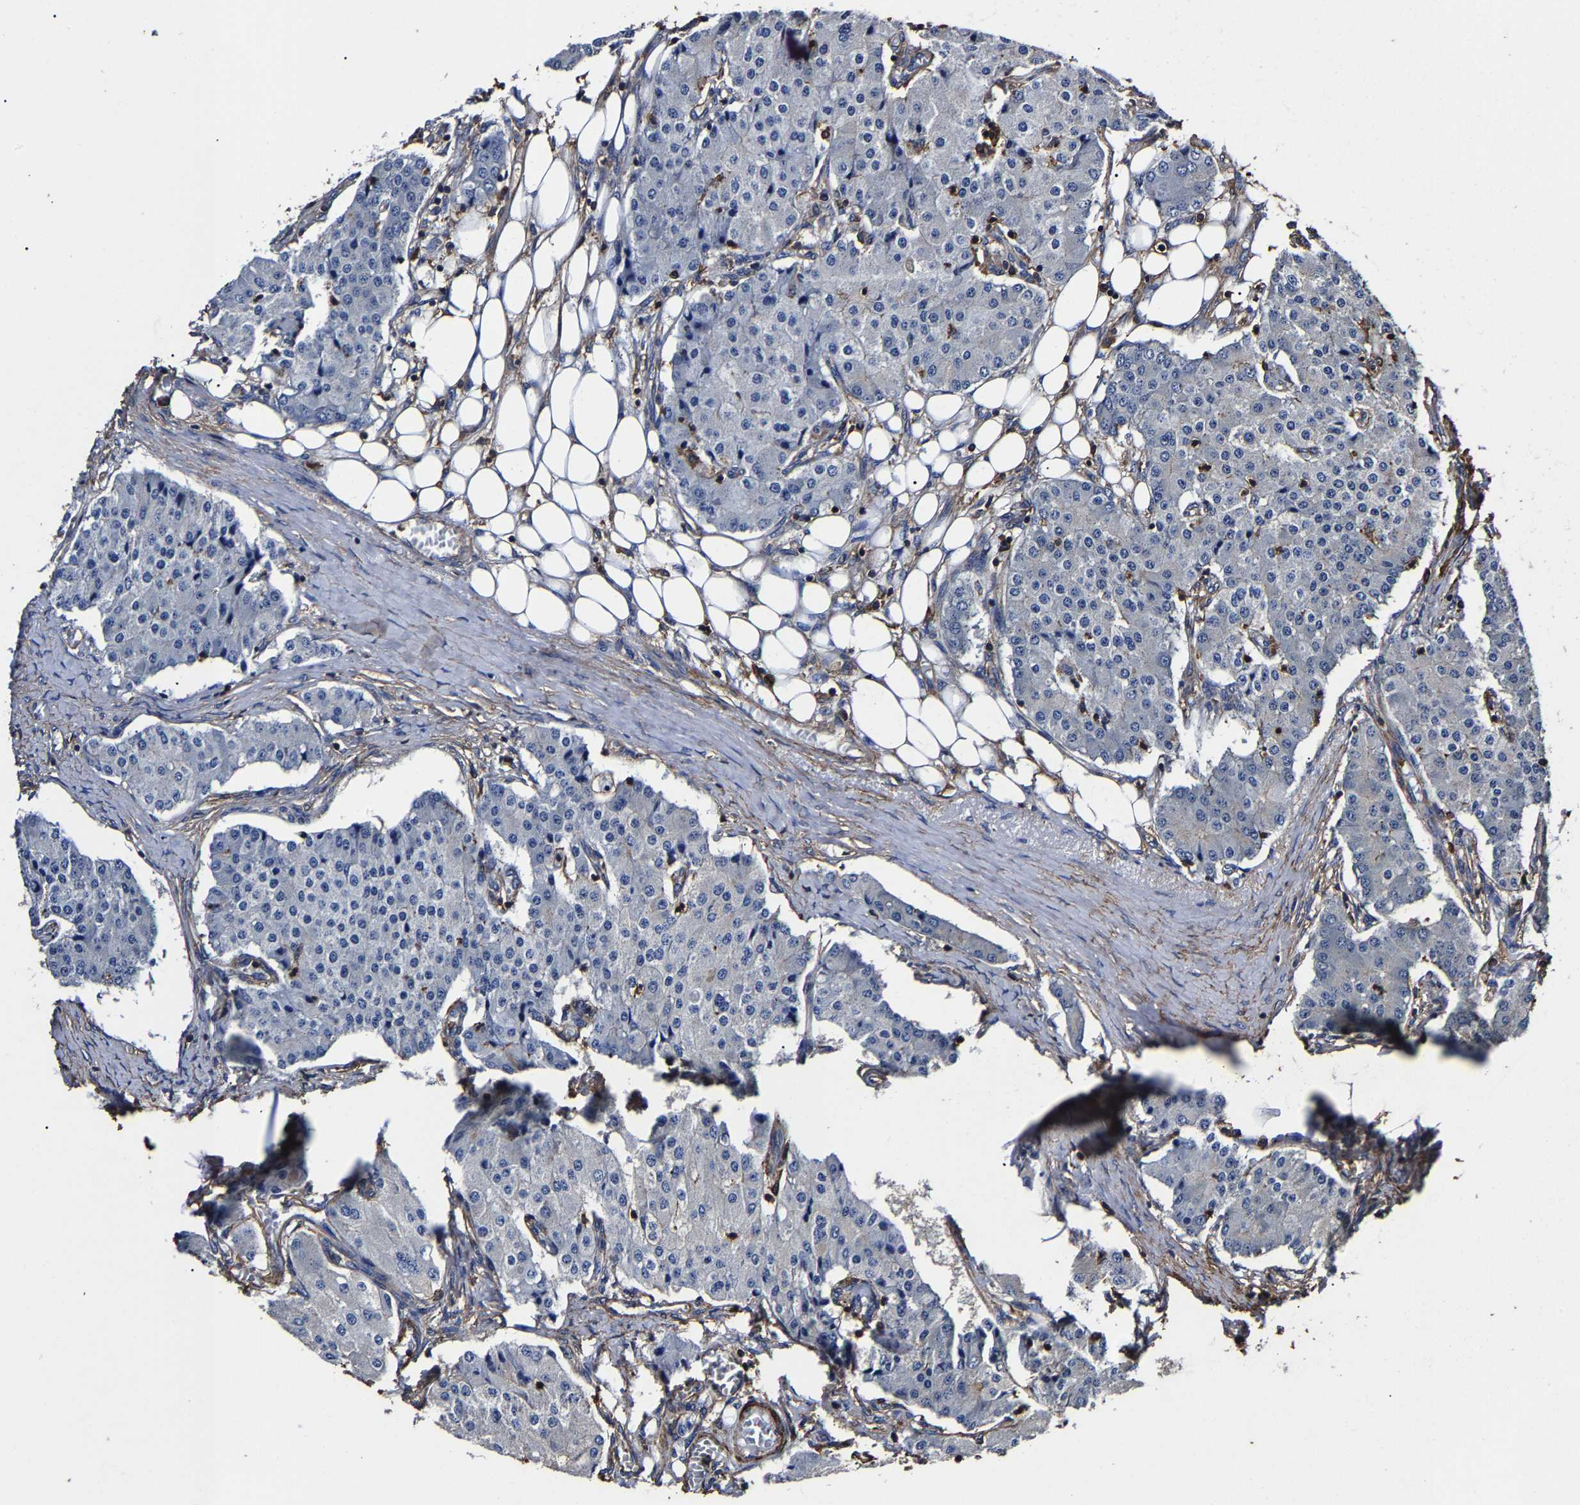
{"staining": {"intensity": "negative", "quantity": "none", "location": "none"}, "tissue": "carcinoid", "cell_type": "Tumor cells", "image_type": "cancer", "snomed": [{"axis": "morphology", "description": "Carcinoid, malignant, NOS"}, {"axis": "topography", "description": "Colon"}], "caption": "A photomicrograph of human carcinoid is negative for staining in tumor cells.", "gene": "SSH3", "patient": {"sex": "female", "age": 52}}